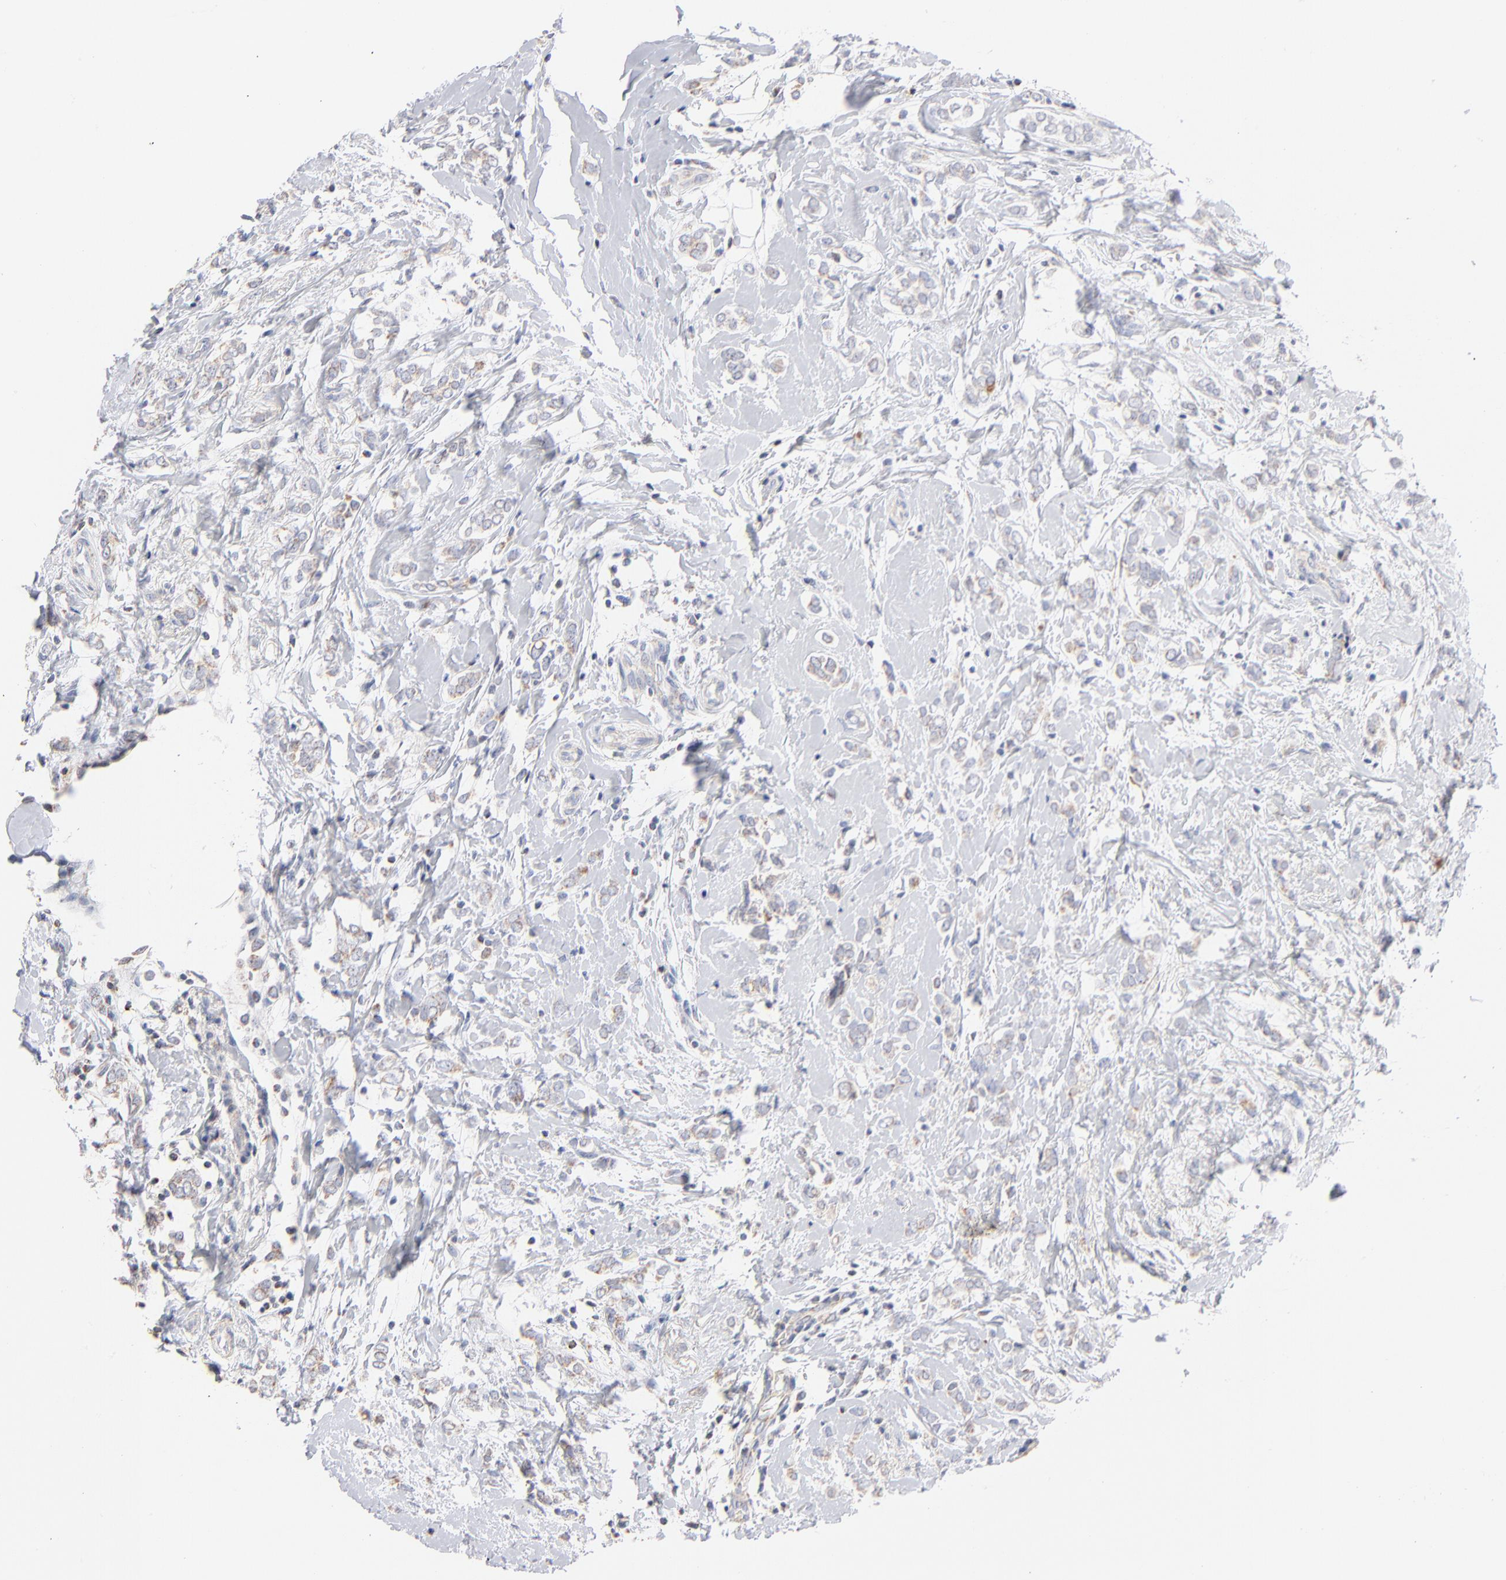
{"staining": {"intensity": "weak", "quantity": "25%-75%", "location": "cytoplasmic/membranous"}, "tissue": "breast cancer", "cell_type": "Tumor cells", "image_type": "cancer", "snomed": [{"axis": "morphology", "description": "Normal tissue, NOS"}, {"axis": "morphology", "description": "Lobular carcinoma"}, {"axis": "topography", "description": "Breast"}], "caption": "Lobular carcinoma (breast) tissue demonstrates weak cytoplasmic/membranous positivity in approximately 25%-75% of tumor cells, visualized by immunohistochemistry.", "gene": "MRPL58", "patient": {"sex": "female", "age": 47}}